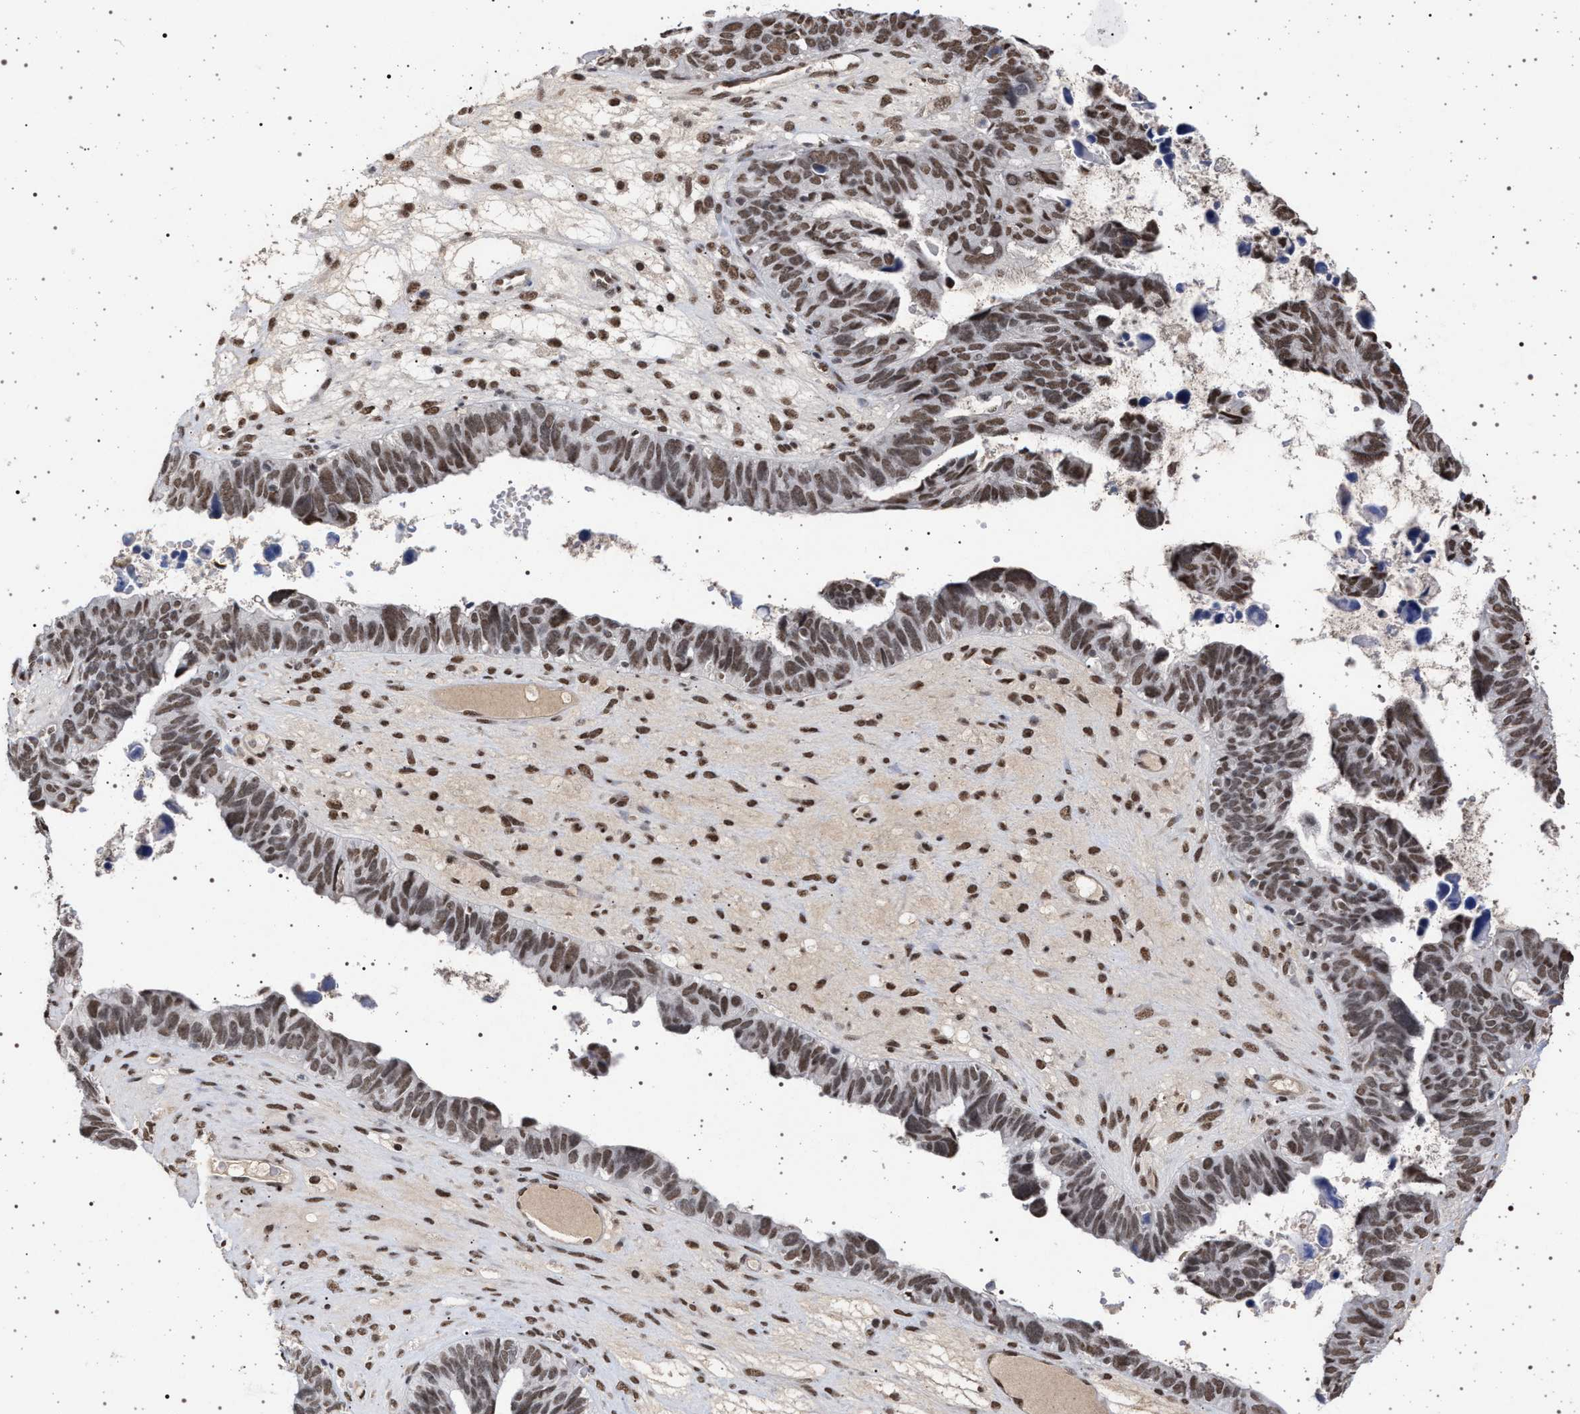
{"staining": {"intensity": "moderate", "quantity": ">75%", "location": "nuclear"}, "tissue": "ovarian cancer", "cell_type": "Tumor cells", "image_type": "cancer", "snomed": [{"axis": "morphology", "description": "Cystadenocarcinoma, serous, NOS"}, {"axis": "topography", "description": "Ovary"}], "caption": "A brown stain labels moderate nuclear expression of a protein in human serous cystadenocarcinoma (ovarian) tumor cells. The staining is performed using DAB (3,3'-diaminobenzidine) brown chromogen to label protein expression. The nuclei are counter-stained blue using hematoxylin.", "gene": "PHF12", "patient": {"sex": "female", "age": 79}}